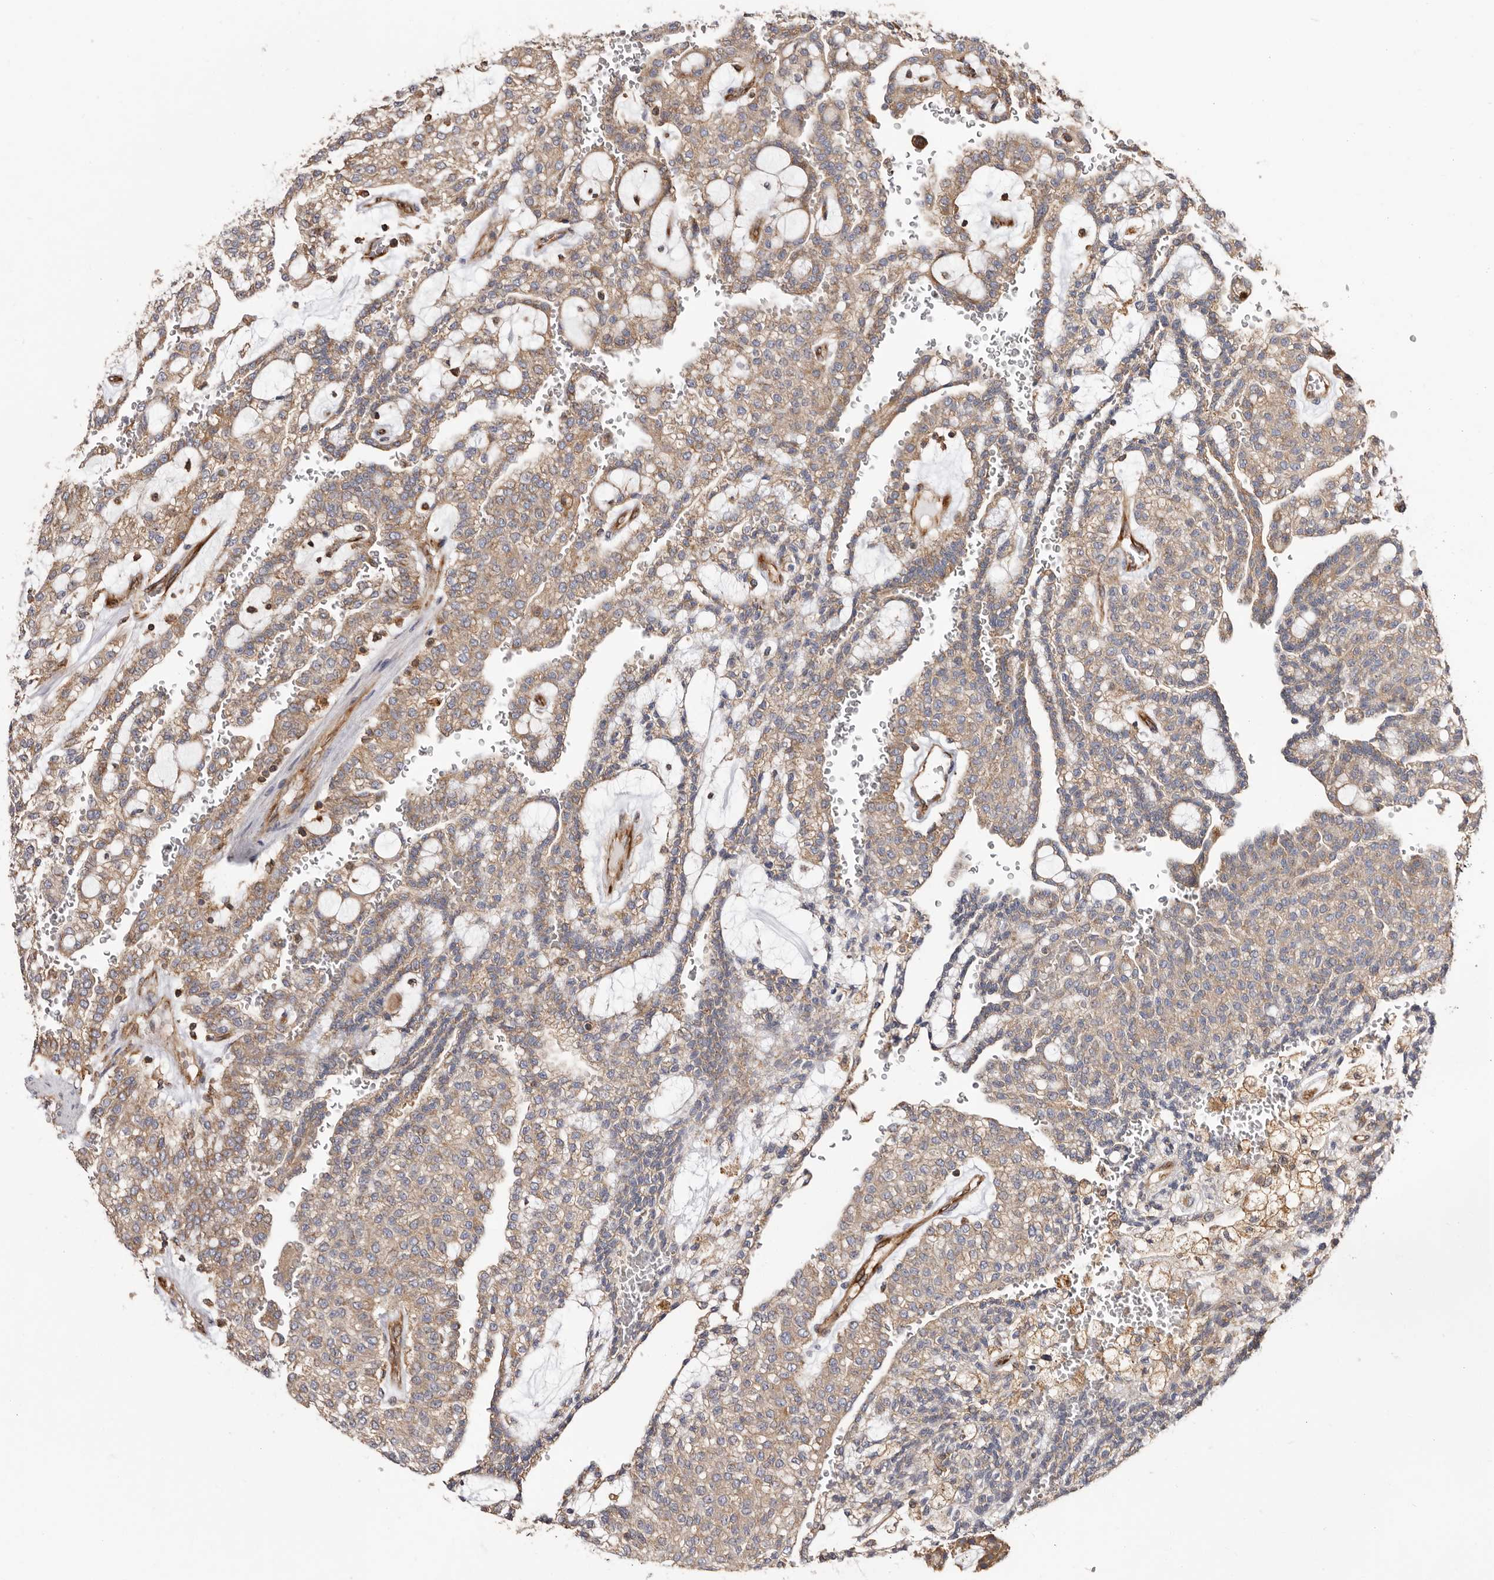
{"staining": {"intensity": "weak", "quantity": ">75%", "location": "cytoplasmic/membranous"}, "tissue": "renal cancer", "cell_type": "Tumor cells", "image_type": "cancer", "snomed": [{"axis": "morphology", "description": "Adenocarcinoma, NOS"}, {"axis": "topography", "description": "Kidney"}], "caption": "Tumor cells show low levels of weak cytoplasmic/membranous positivity in about >75% of cells in renal cancer.", "gene": "COQ8B", "patient": {"sex": "male", "age": 63}}